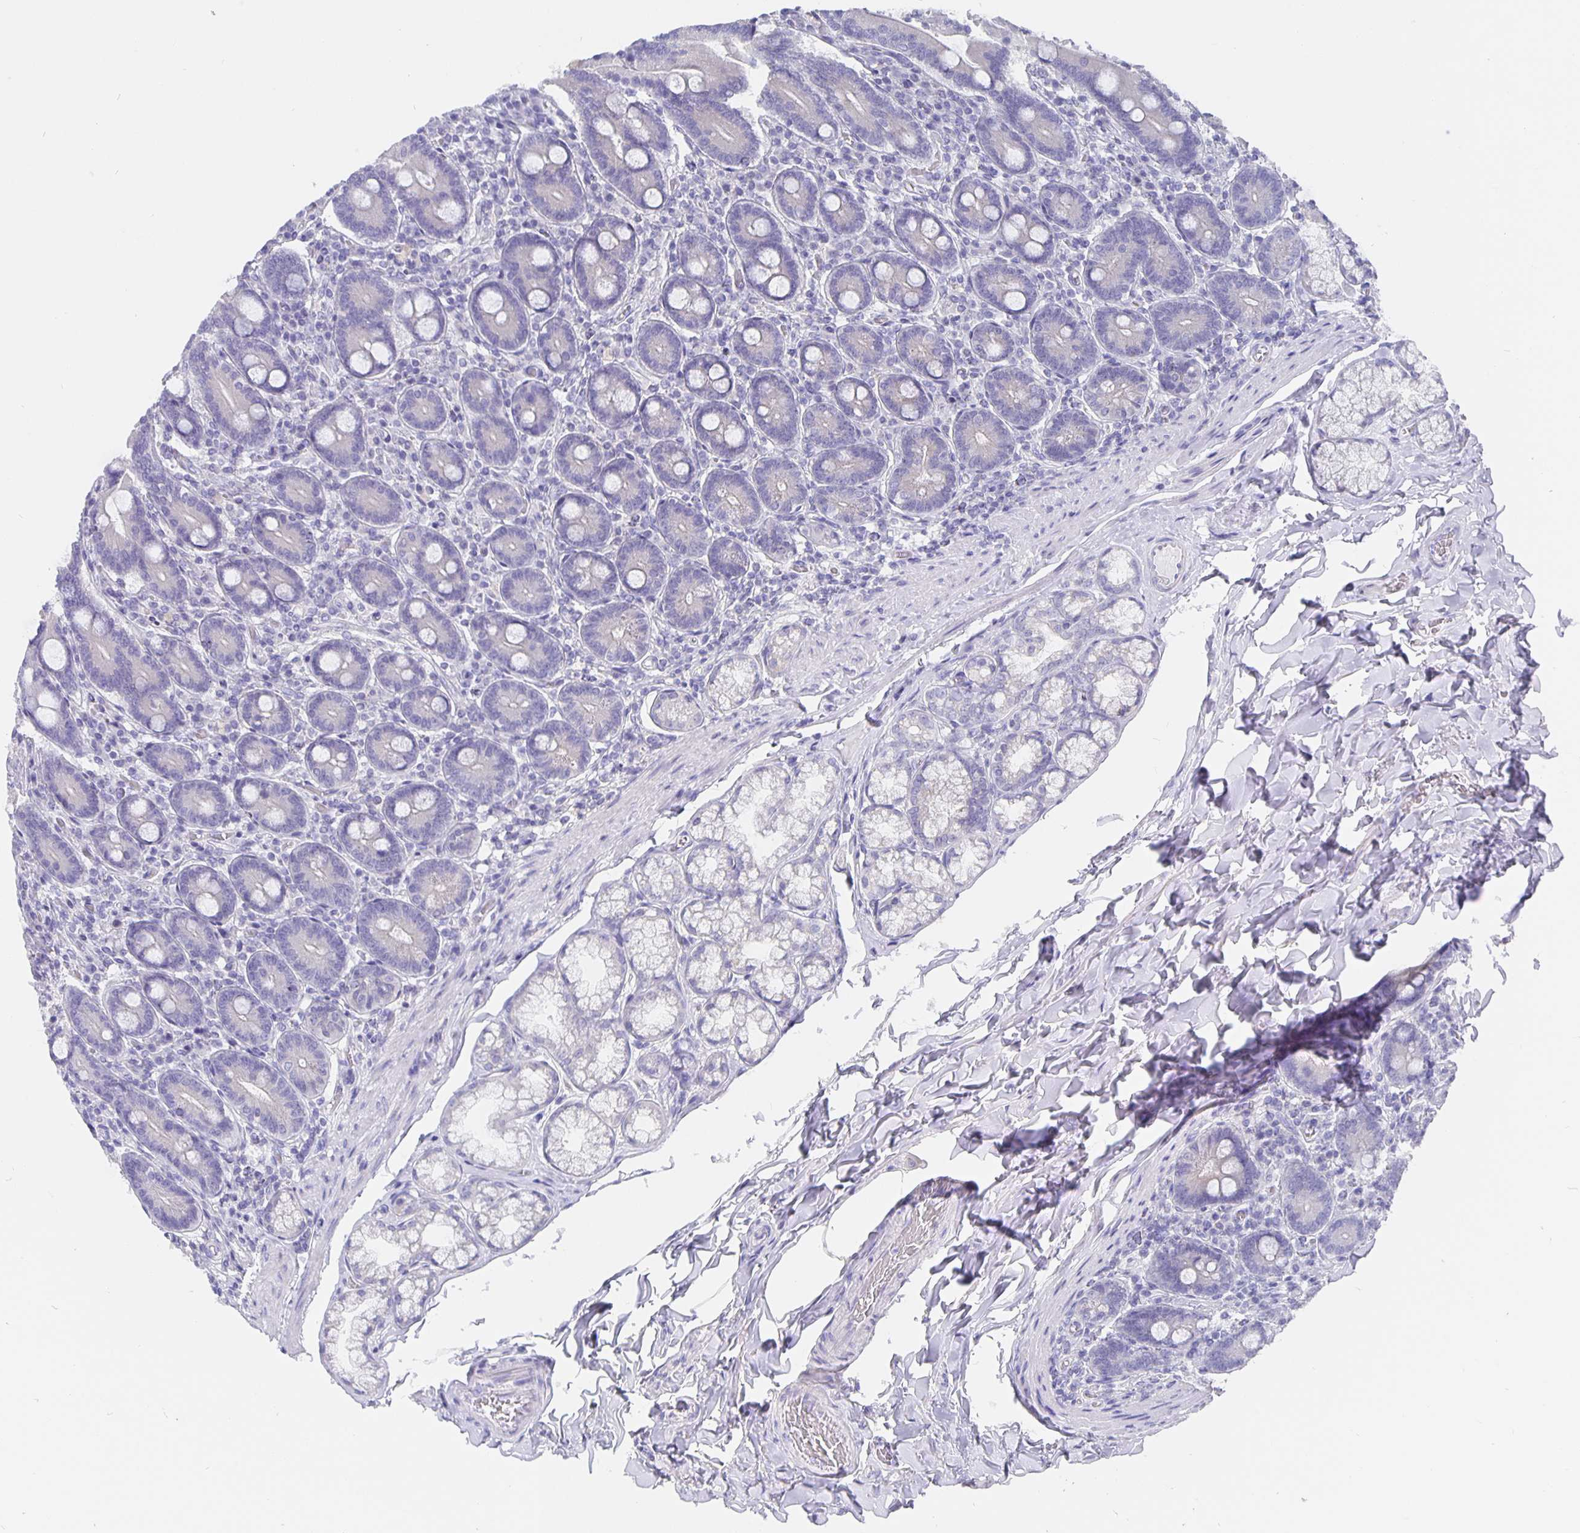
{"staining": {"intensity": "weak", "quantity": "<25%", "location": "cytoplasmic/membranous"}, "tissue": "duodenum", "cell_type": "Glandular cells", "image_type": "normal", "snomed": [{"axis": "morphology", "description": "Normal tissue, NOS"}, {"axis": "topography", "description": "Duodenum"}], "caption": "The immunohistochemistry (IHC) micrograph has no significant staining in glandular cells of duodenum. The staining was performed using DAB (3,3'-diaminobenzidine) to visualize the protein expression in brown, while the nuclei were stained in blue with hematoxylin (Magnification: 20x).", "gene": "CFAP74", "patient": {"sex": "female", "age": 62}}